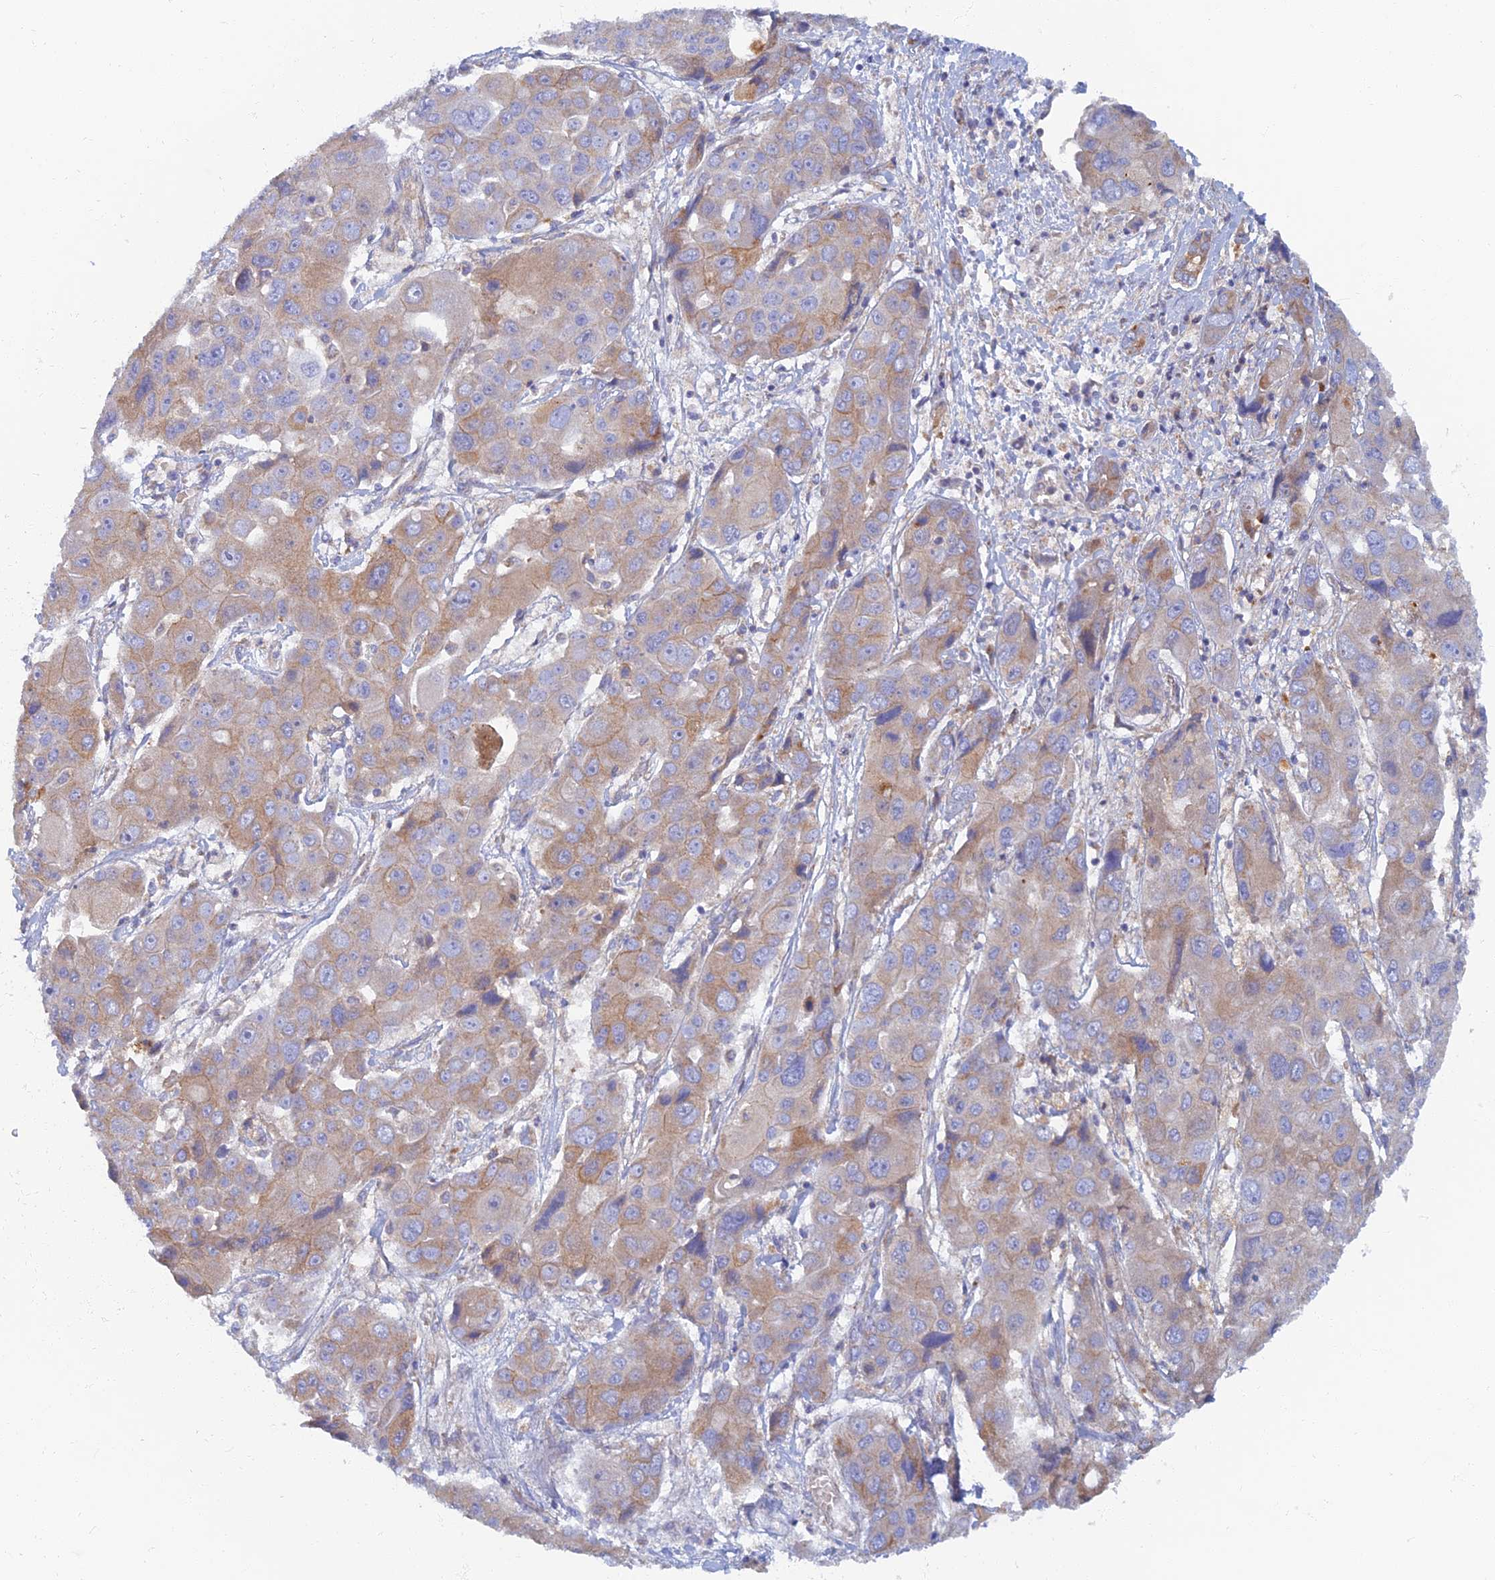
{"staining": {"intensity": "moderate", "quantity": "25%-75%", "location": "cytoplasmic/membranous"}, "tissue": "liver cancer", "cell_type": "Tumor cells", "image_type": "cancer", "snomed": [{"axis": "morphology", "description": "Cholangiocarcinoma"}, {"axis": "topography", "description": "Liver"}], "caption": "The immunohistochemical stain shows moderate cytoplasmic/membranous staining in tumor cells of cholangiocarcinoma (liver) tissue. (Stains: DAB in brown, nuclei in blue, Microscopy: brightfield microscopy at high magnification).", "gene": "TMEM44", "patient": {"sex": "male", "age": 67}}